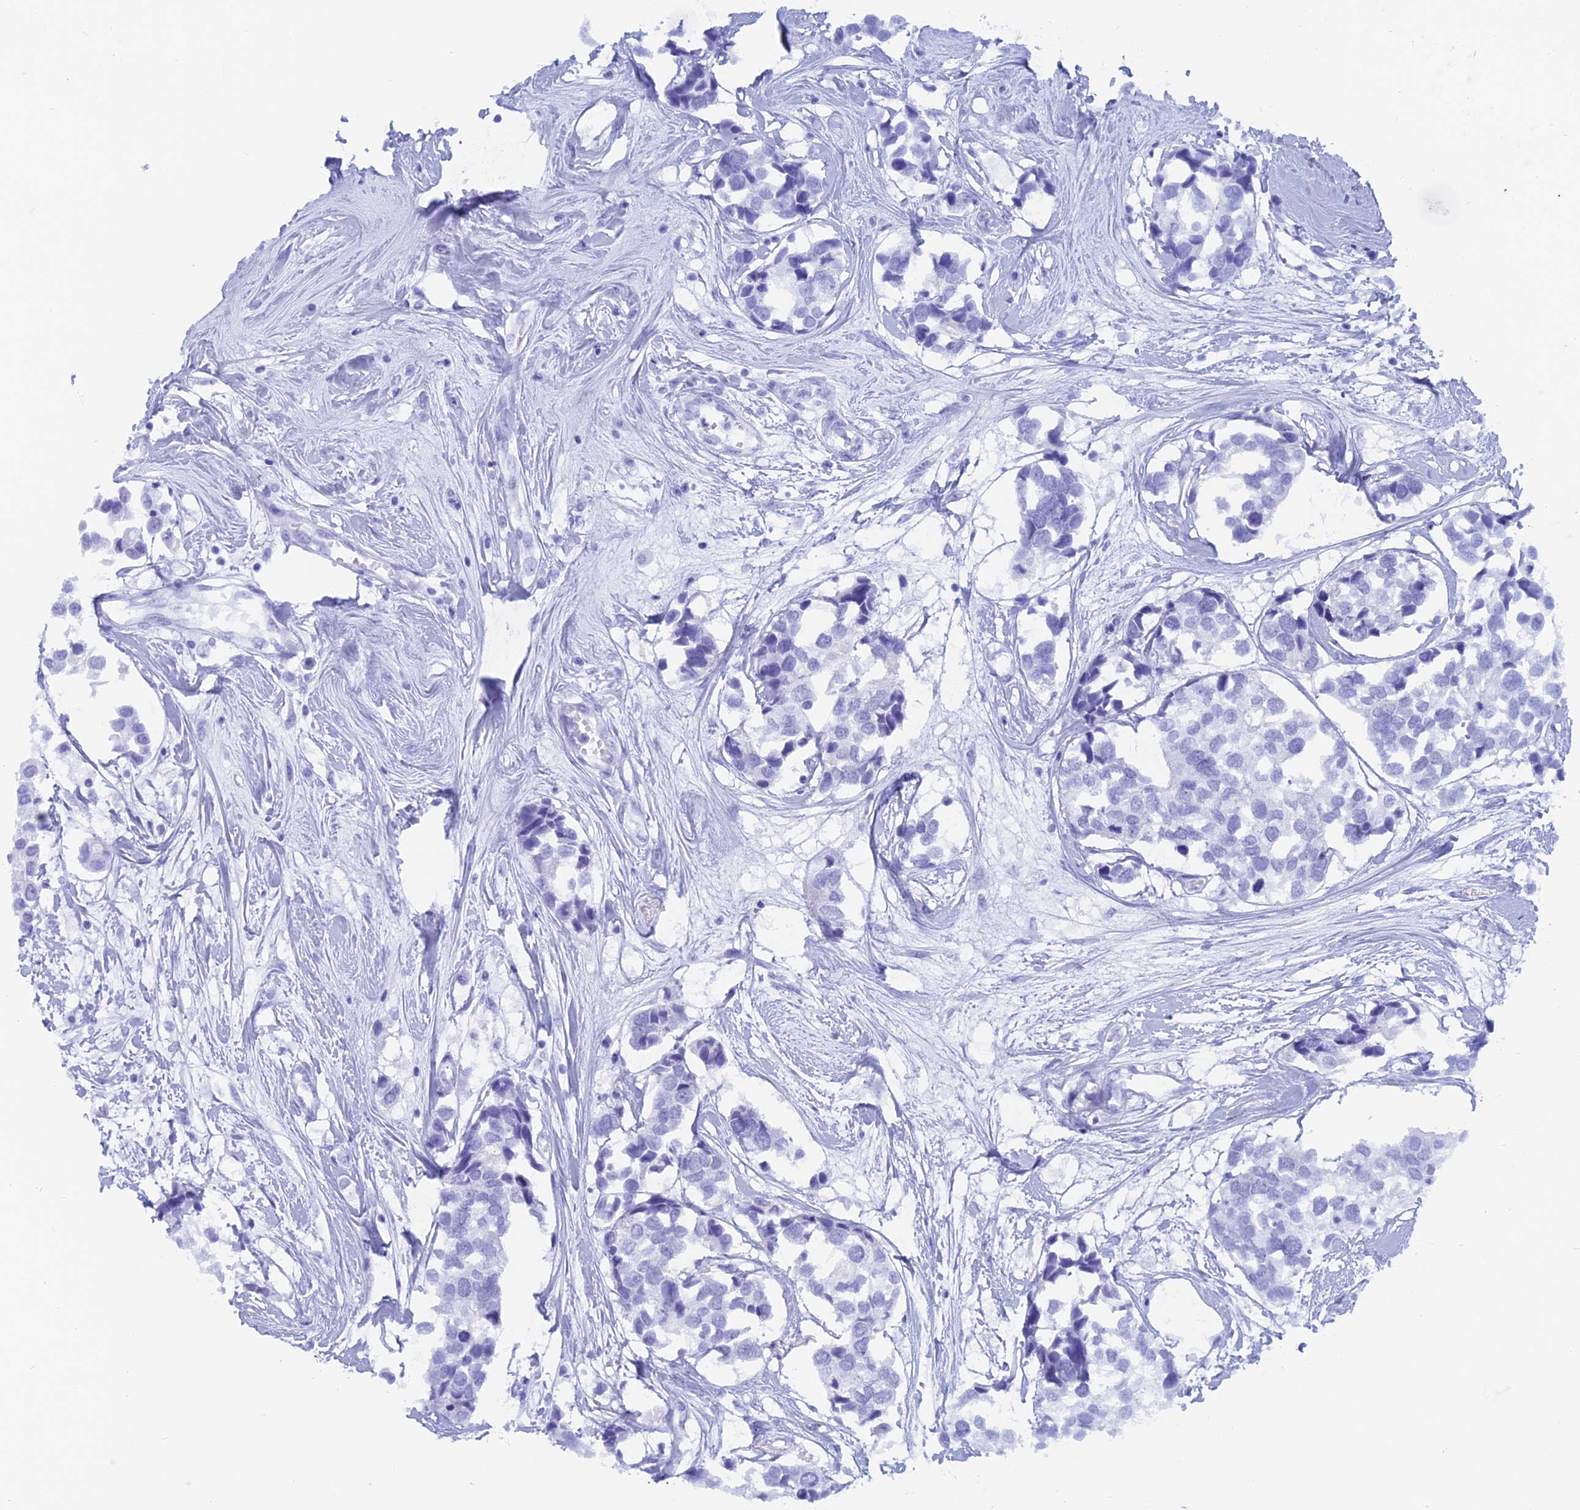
{"staining": {"intensity": "negative", "quantity": "none", "location": "none"}, "tissue": "breast cancer", "cell_type": "Tumor cells", "image_type": "cancer", "snomed": [{"axis": "morphology", "description": "Duct carcinoma"}, {"axis": "topography", "description": "Breast"}], "caption": "Protein analysis of breast cancer (intraductal carcinoma) reveals no significant positivity in tumor cells. (Immunohistochemistry, brightfield microscopy, high magnification).", "gene": "CAPS", "patient": {"sex": "female", "age": 83}}